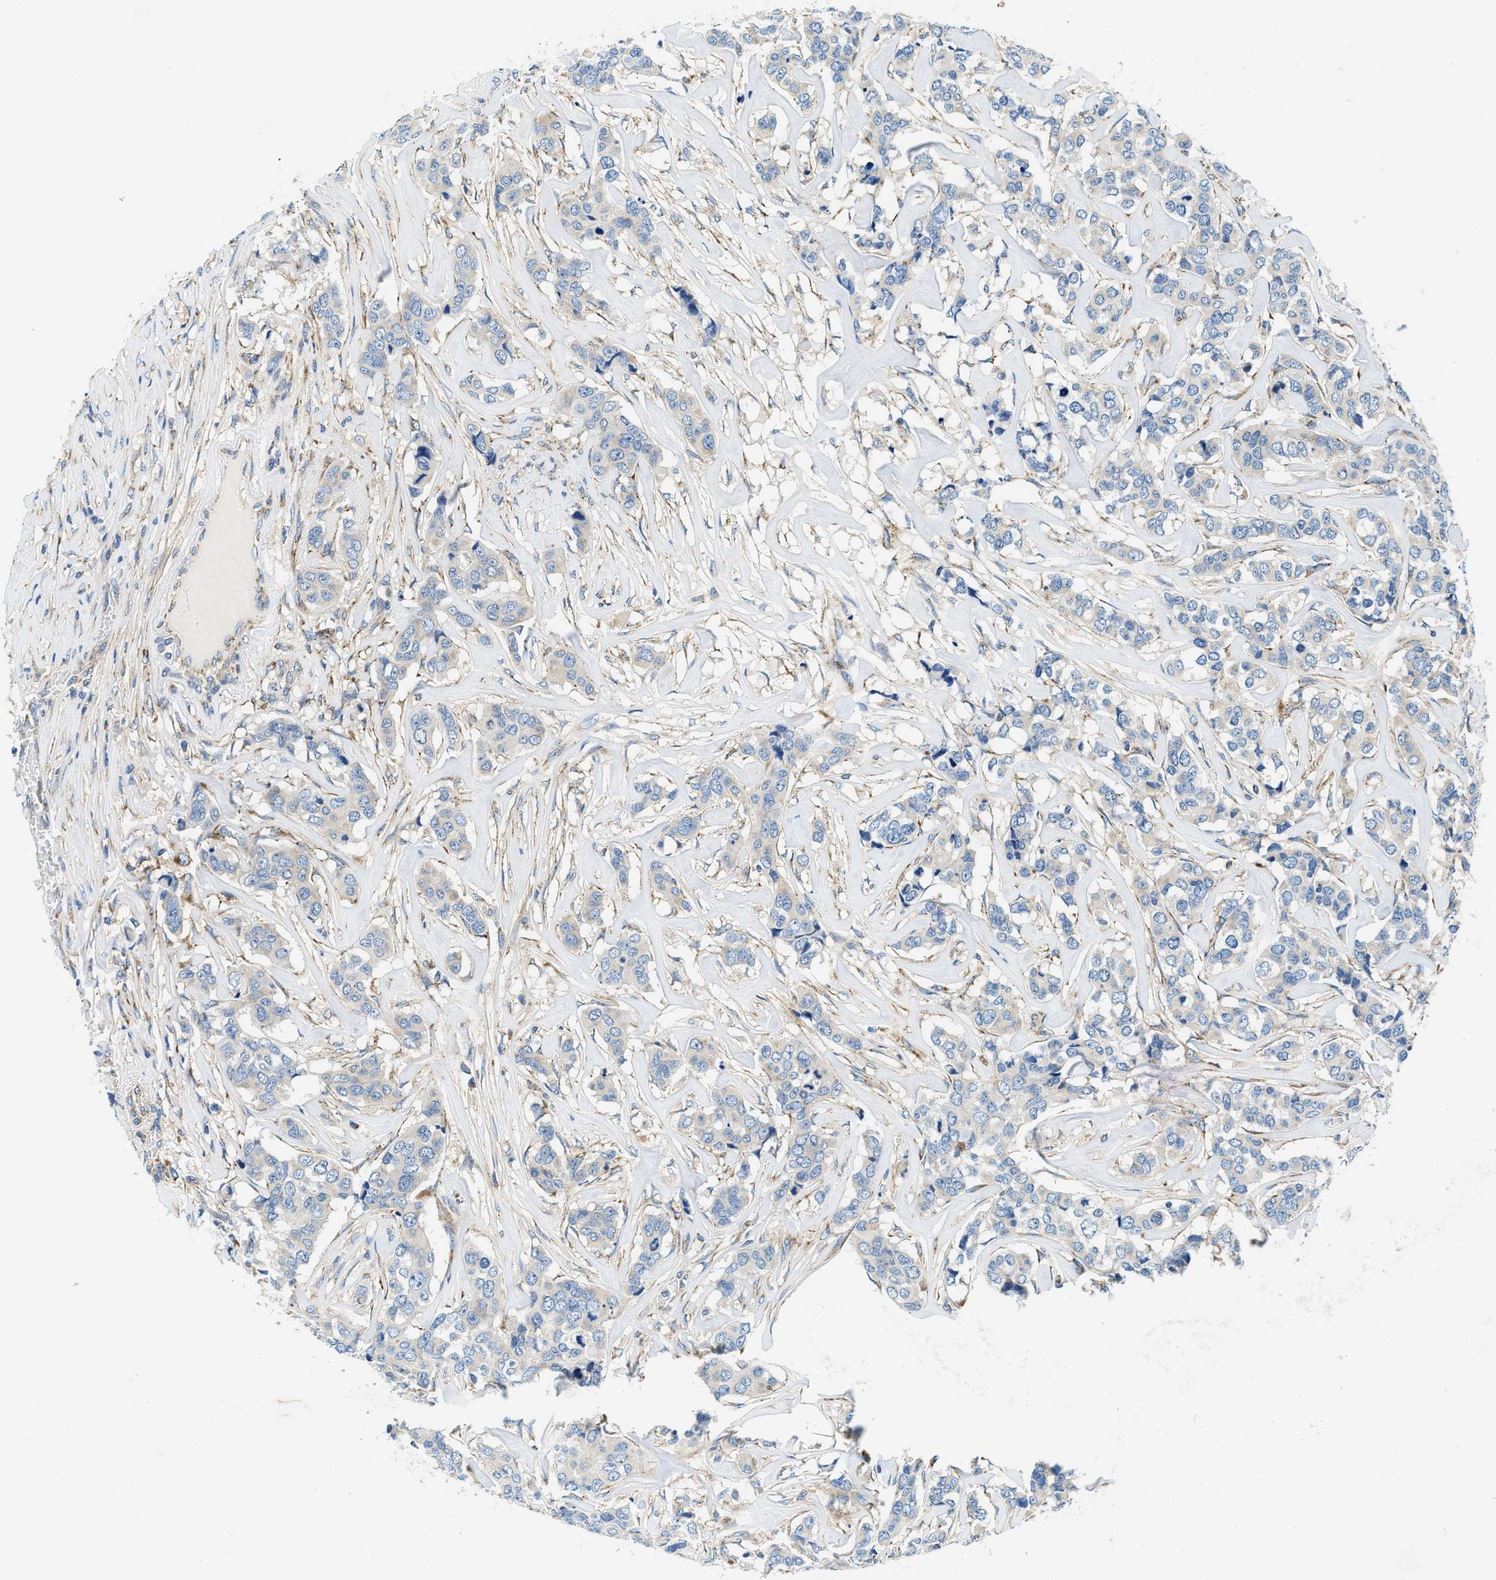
{"staining": {"intensity": "weak", "quantity": "<25%", "location": "cytoplasmic/membranous"}, "tissue": "breast cancer", "cell_type": "Tumor cells", "image_type": "cancer", "snomed": [{"axis": "morphology", "description": "Lobular carcinoma"}, {"axis": "topography", "description": "Breast"}], "caption": "This histopathology image is of breast cancer stained with IHC to label a protein in brown with the nuclei are counter-stained blue. There is no positivity in tumor cells.", "gene": "SAMD4B", "patient": {"sex": "female", "age": 59}}